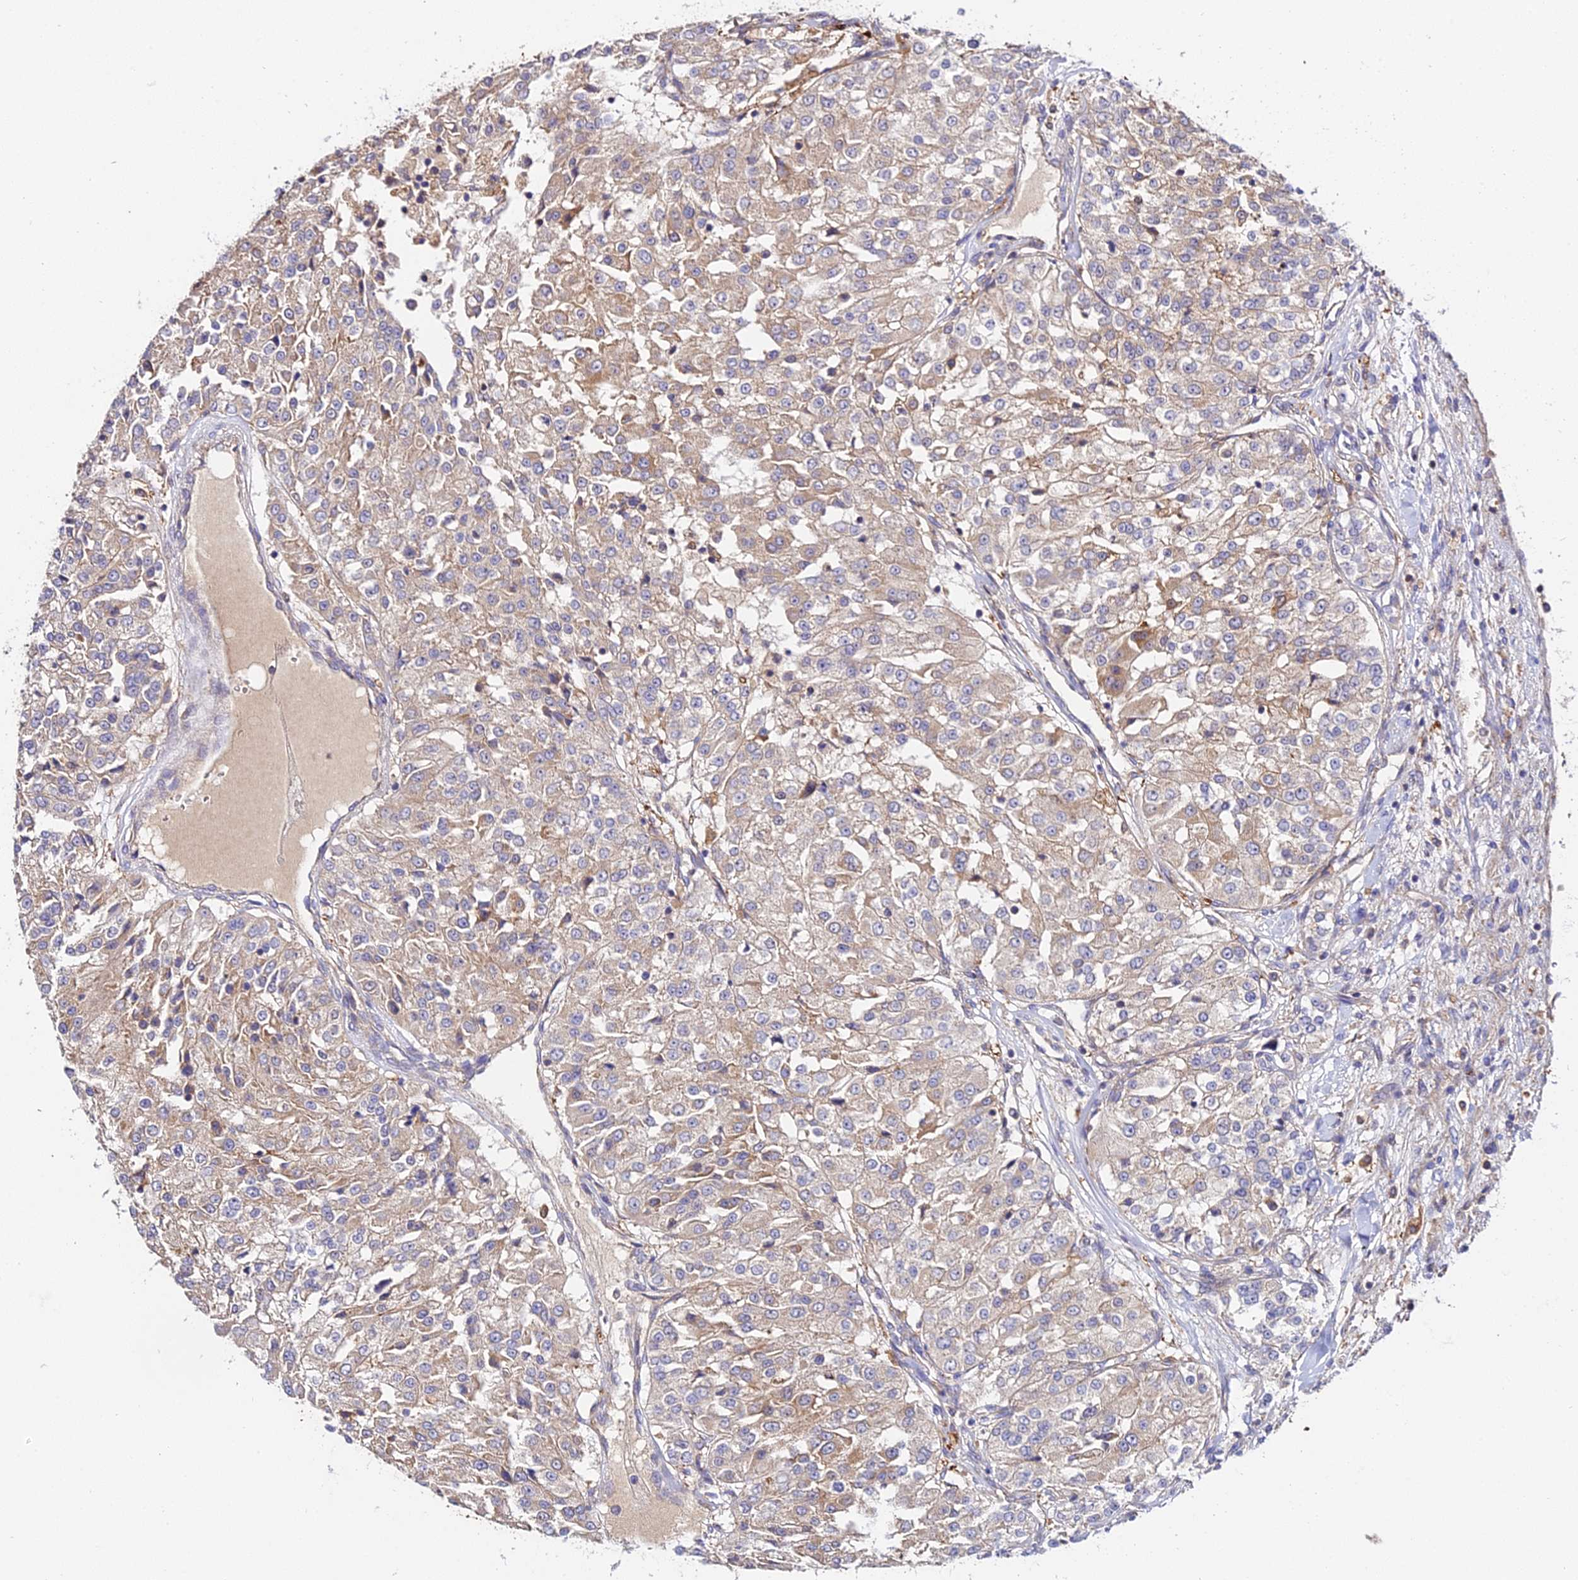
{"staining": {"intensity": "weak", "quantity": "25%-75%", "location": "cytoplasmic/membranous"}, "tissue": "renal cancer", "cell_type": "Tumor cells", "image_type": "cancer", "snomed": [{"axis": "morphology", "description": "Adenocarcinoma, NOS"}, {"axis": "topography", "description": "Kidney"}], "caption": "Immunohistochemistry (IHC) (DAB (3,3'-diaminobenzidine)) staining of renal cancer demonstrates weak cytoplasmic/membranous protein staining in about 25%-75% of tumor cells.", "gene": "ZBED8", "patient": {"sex": "female", "age": 63}}